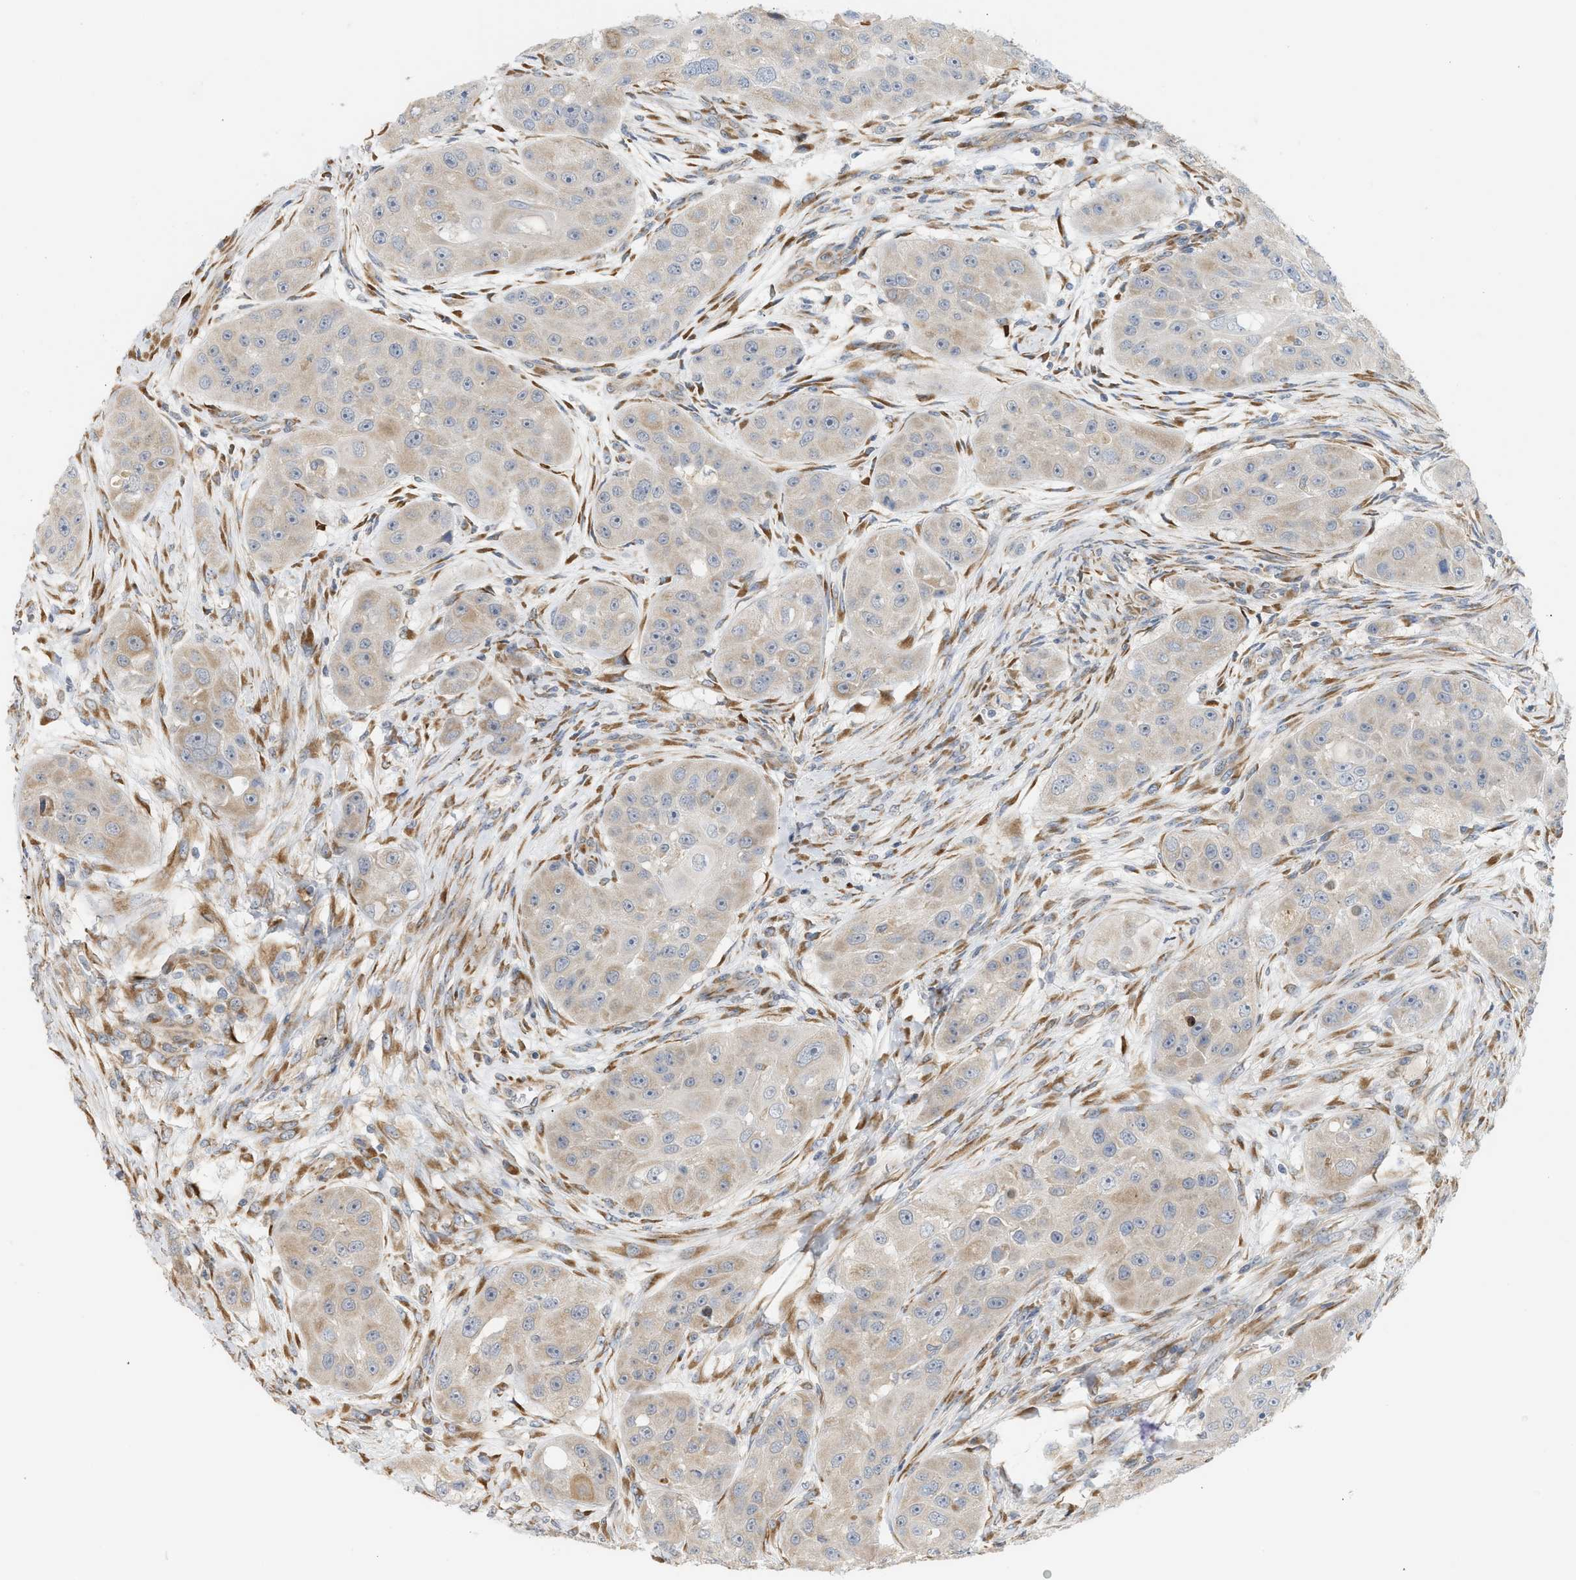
{"staining": {"intensity": "weak", "quantity": "25%-75%", "location": "cytoplasmic/membranous"}, "tissue": "head and neck cancer", "cell_type": "Tumor cells", "image_type": "cancer", "snomed": [{"axis": "morphology", "description": "Normal tissue, NOS"}, {"axis": "morphology", "description": "Squamous cell carcinoma, NOS"}, {"axis": "topography", "description": "Skeletal muscle"}, {"axis": "topography", "description": "Head-Neck"}], "caption": "A brown stain labels weak cytoplasmic/membranous positivity of a protein in head and neck cancer (squamous cell carcinoma) tumor cells. The staining is performed using DAB brown chromogen to label protein expression. The nuclei are counter-stained blue using hematoxylin.", "gene": "SVOP", "patient": {"sex": "male", "age": 51}}